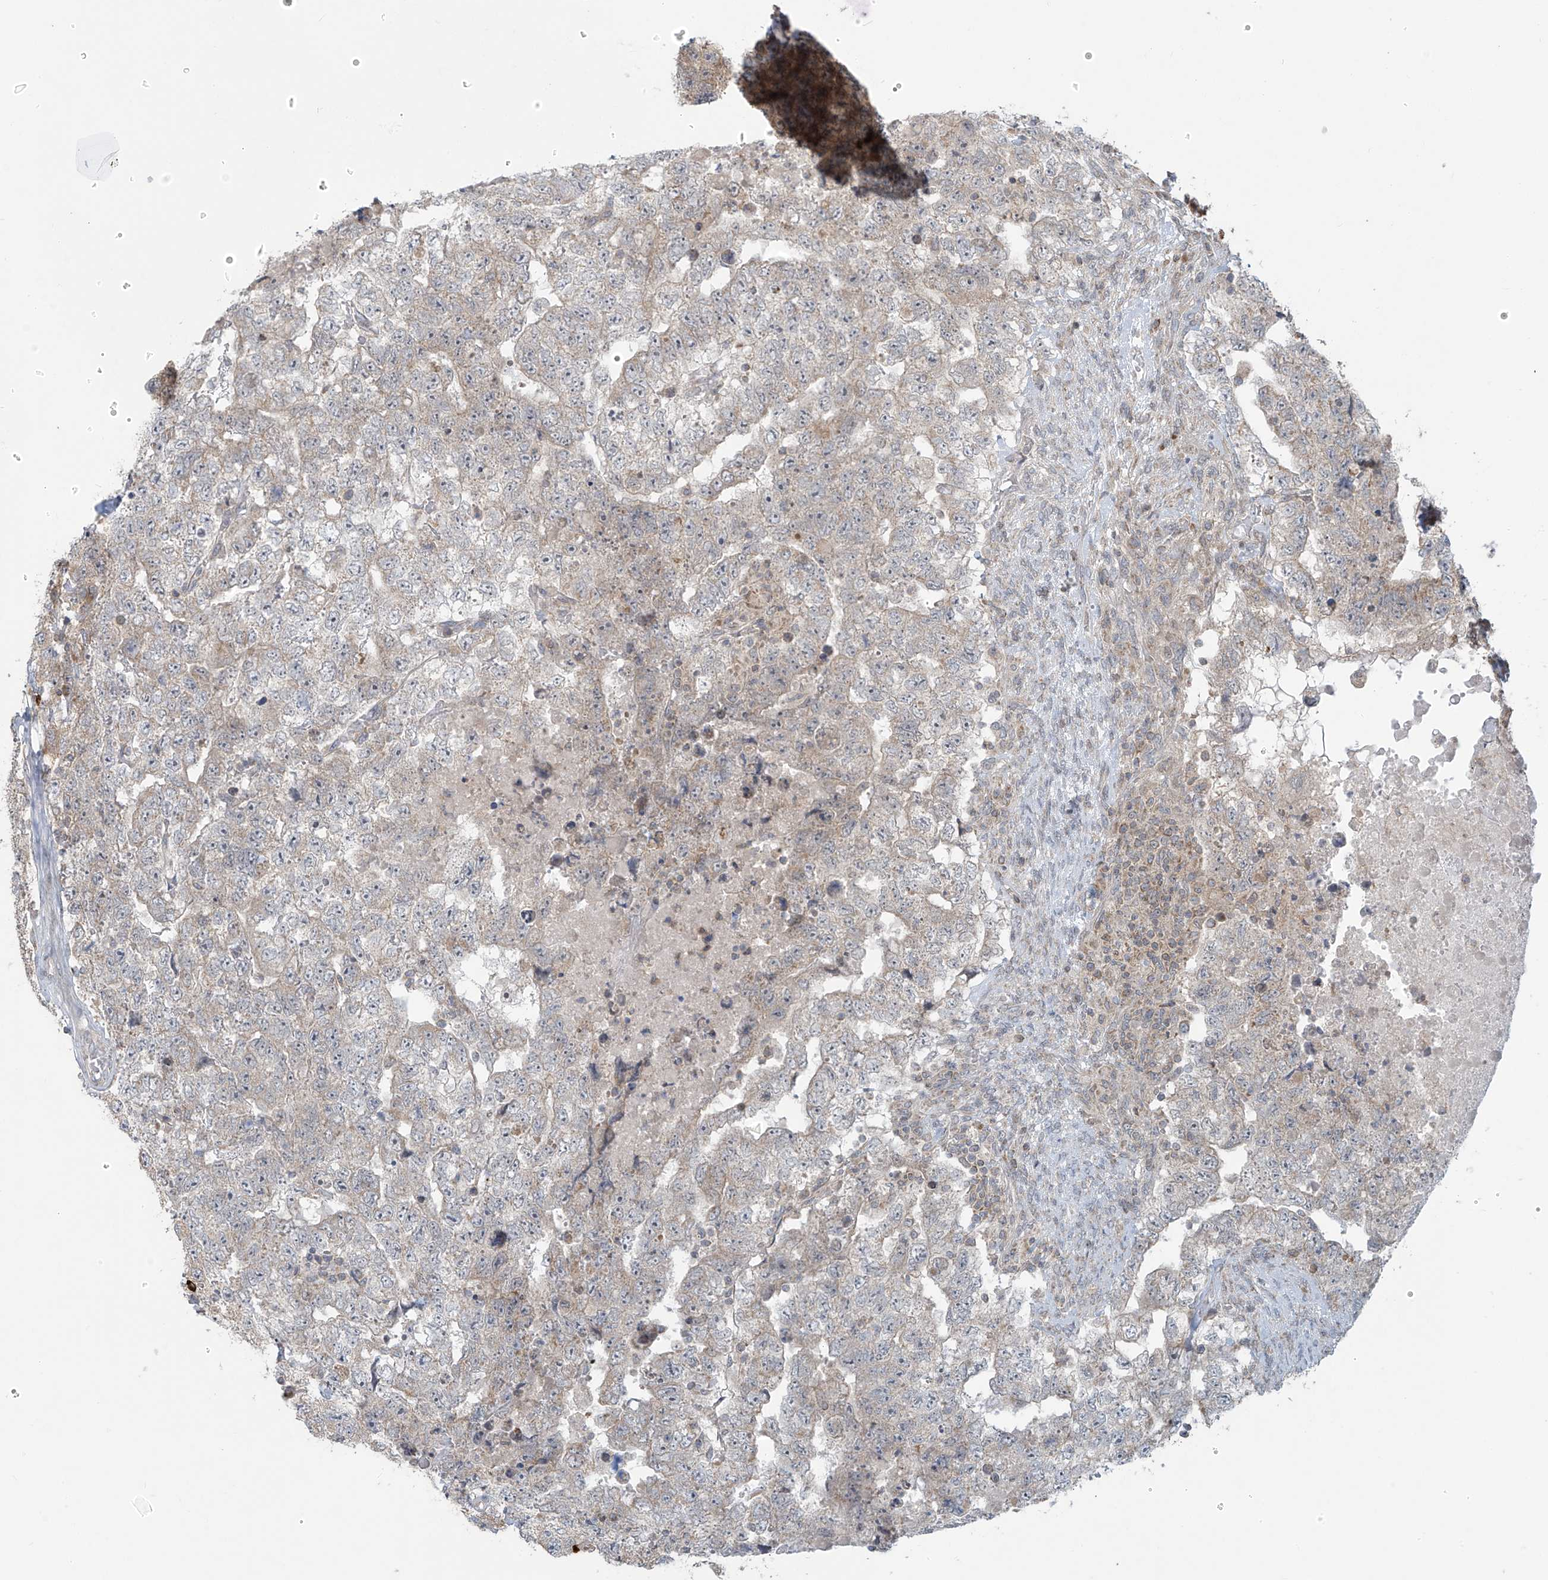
{"staining": {"intensity": "negative", "quantity": "none", "location": "none"}, "tissue": "testis cancer", "cell_type": "Tumor cells", "image_type": "cancer", "snomed": [{"axis": "morphology", "description": "Carcinoma, Embryonal, NOS"}, {"axis": "topography", "description": "Testis"}], "caption": "Protein analysis of embryonal carcinoma (testis) reveals no significant staining in tumor cells. The staining is performed using DAB (3,3'-diaminobenzidine) brown chromogen with nuclei counter-stained in using hematoxylin.", "gene": "HDDC2", "patient": {"sex": "male", "age": 36}}